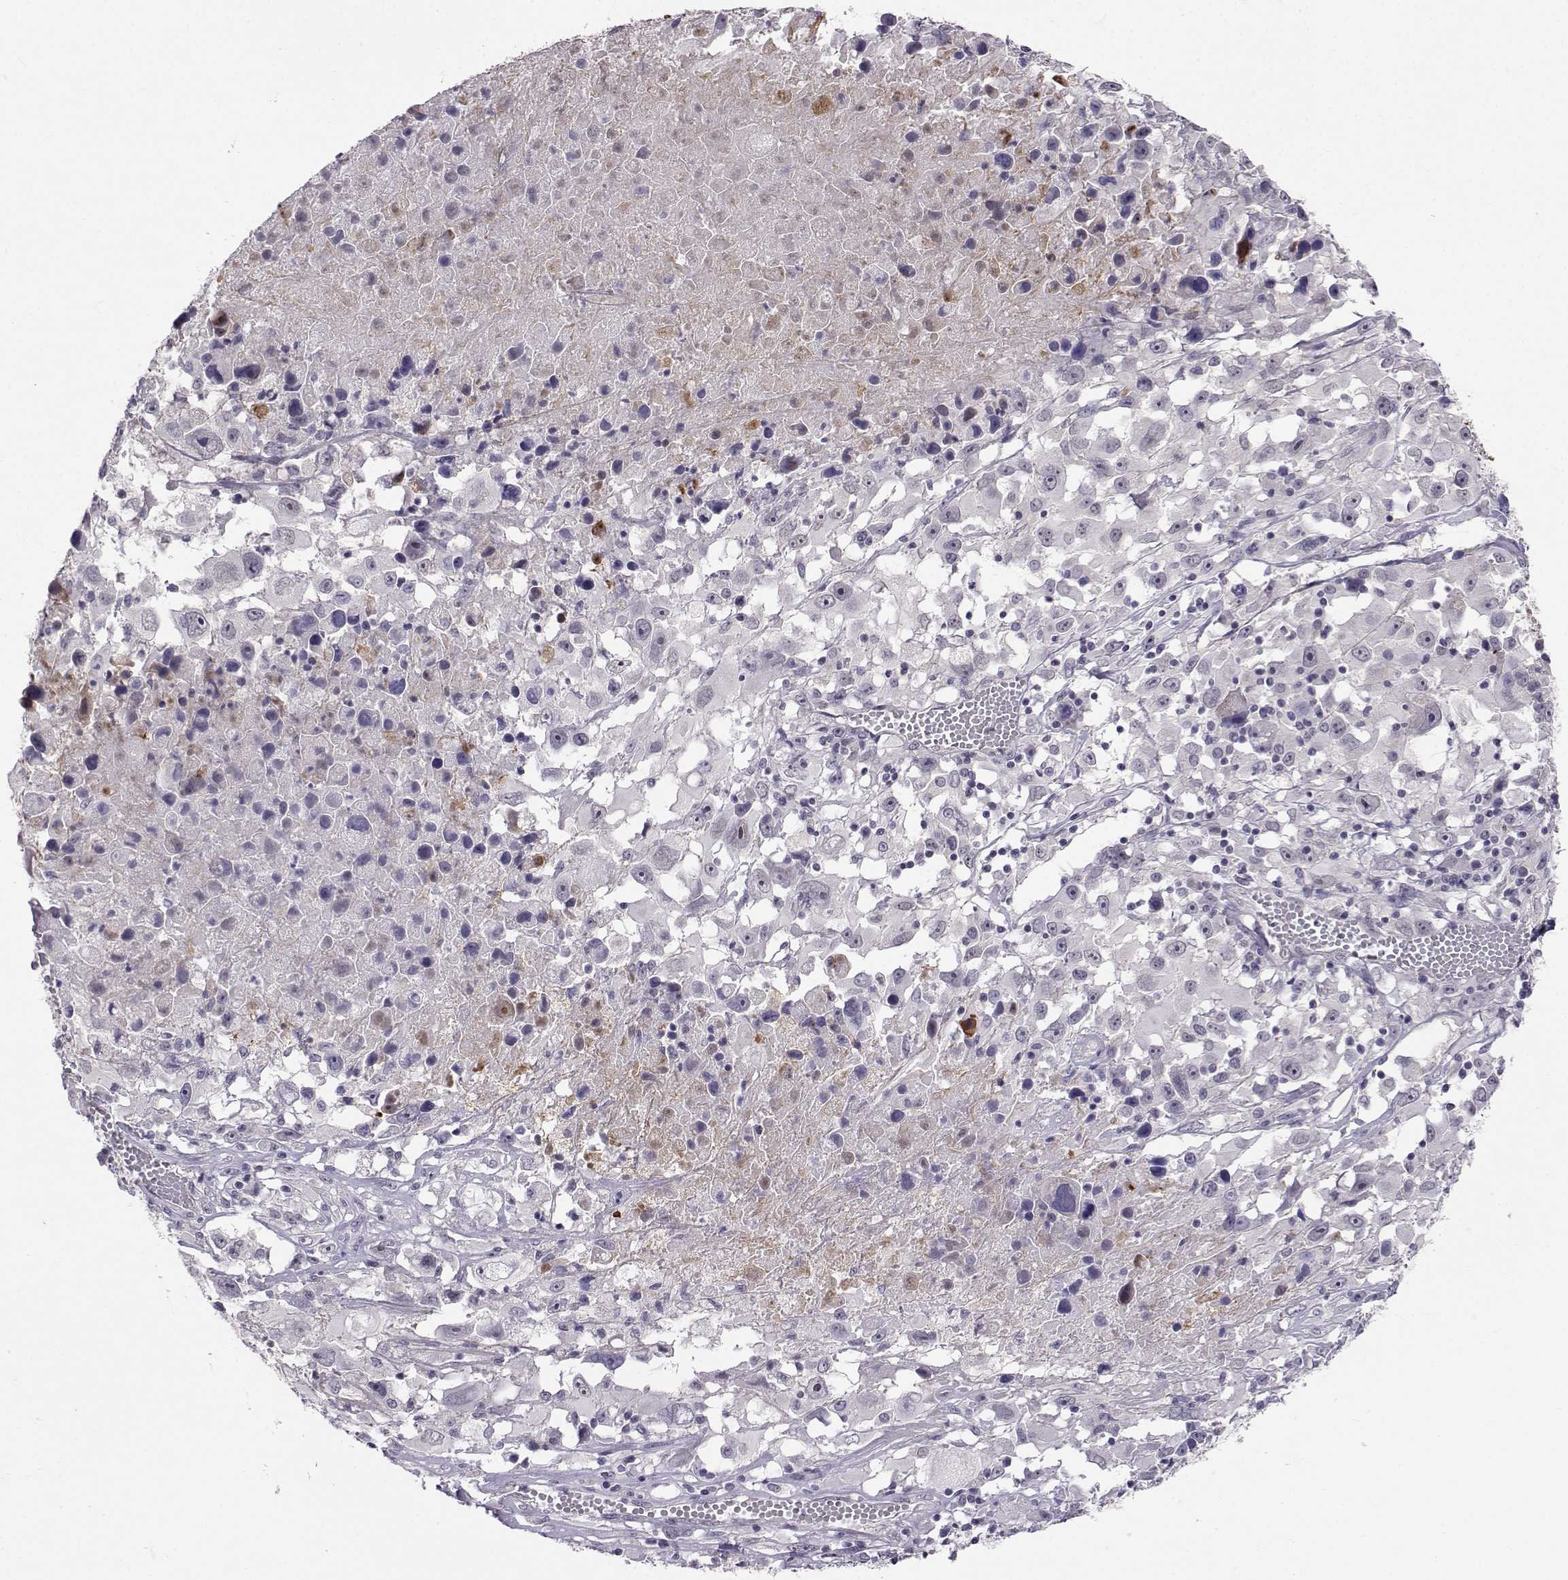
{"staining": {"intensity": "negative", "quantity": "none", "location": "none"}, "tissue": "melanoma", "cell_type": "Tumor cells", "image_type": "cancer", "snomed": [{"axis": "morphology", "description": "Malignant melanoma, Metastatic site"}, {"axis": "topography", "description": "Soft tissue"}], "caption": "There is no significant staining in tumor cells of malignant melanoma (metastatic site).", "gene": "SLC6A3", "patient": {"sex": "male", "age": 50}}